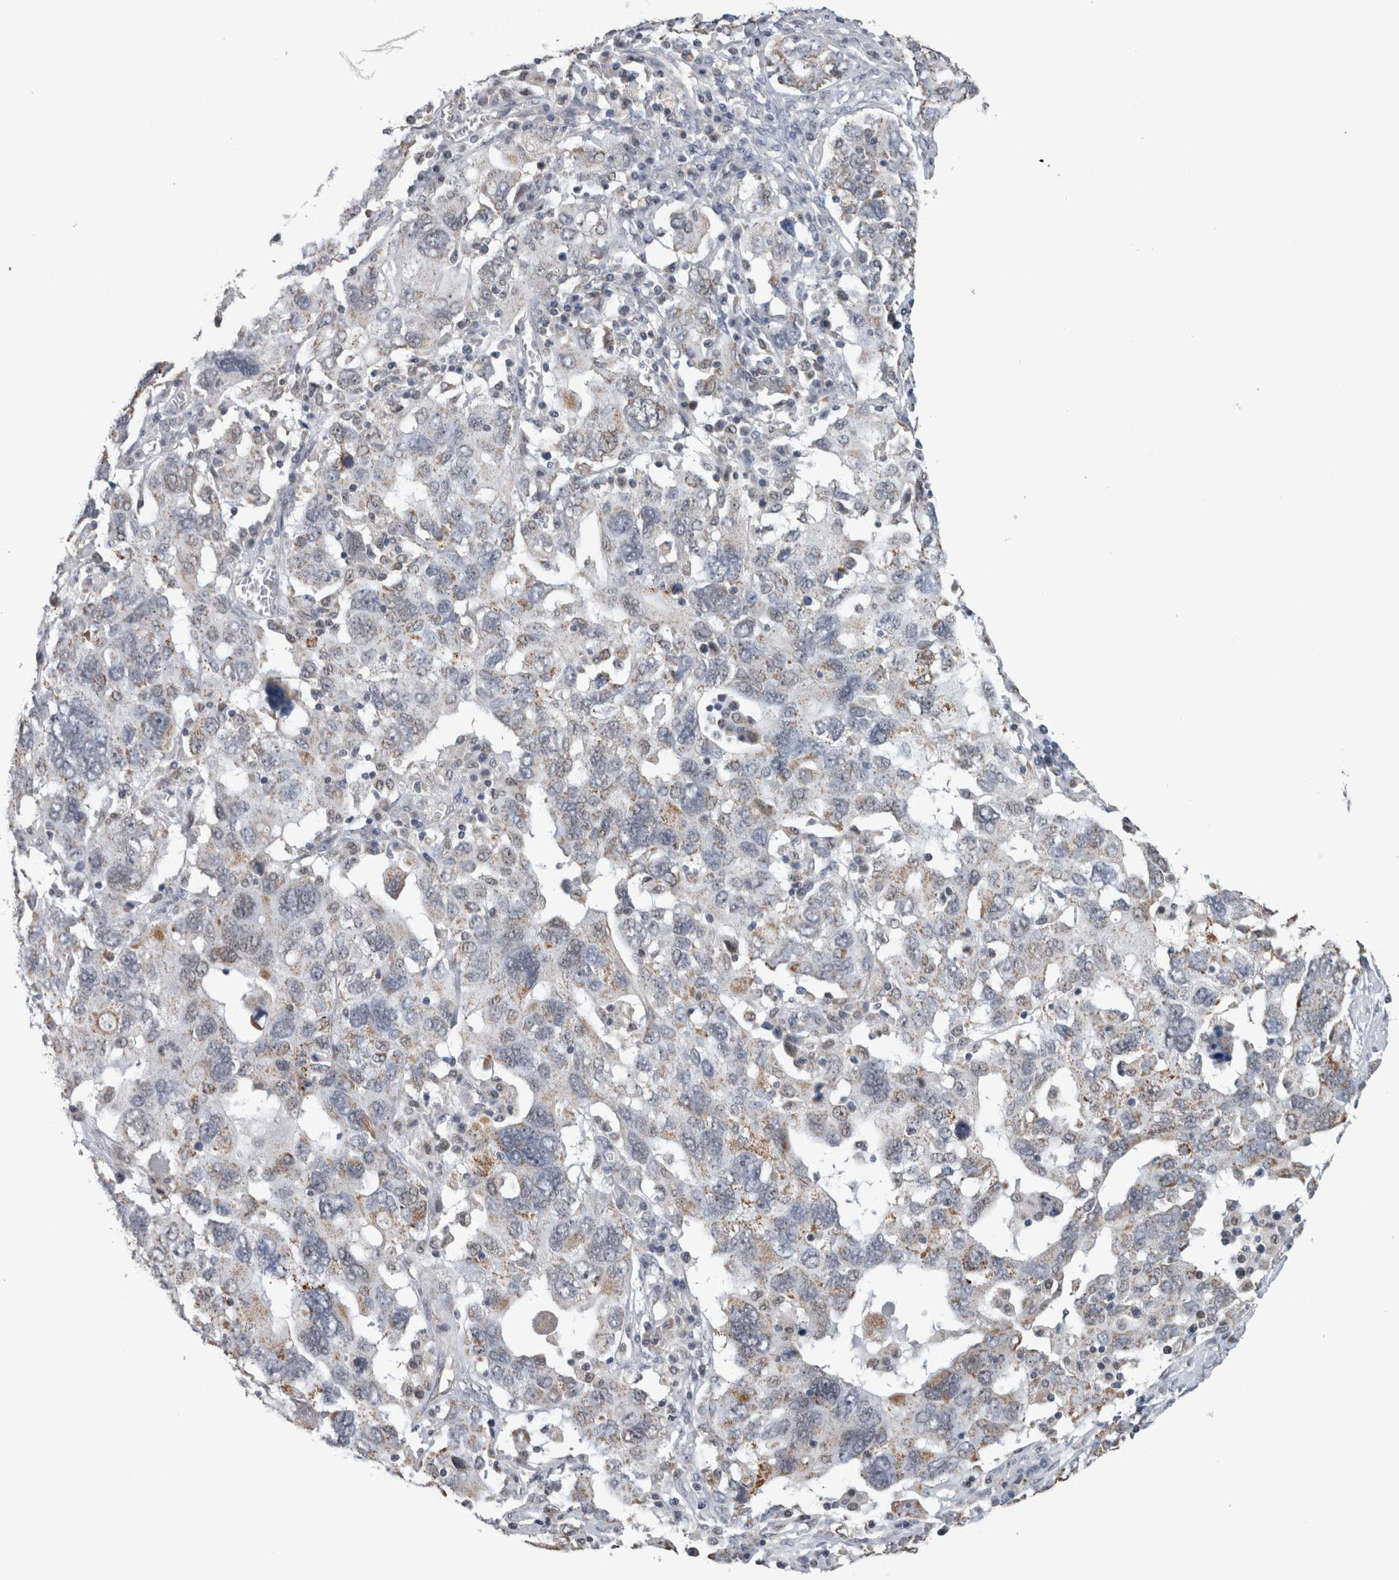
{"staining": {"intensity": "weak", "quantity": "<25%", "location": "cytoplasmic/membranous"}, "tissue": "ovarian cancer", "cell_type": "Tumor cells", "image_type": "cancer", "snomed": [{"axis": "morphology", "description": "Carcinoma, endometroid"}, {"axis": "topography", "description": "Ovary"}], "caption": "There is no significant positivity in tumor cells of ovarian endometroid carcinoma.", "gene": "OR2K2", "patient": {"sex": "female", "age": 62}}